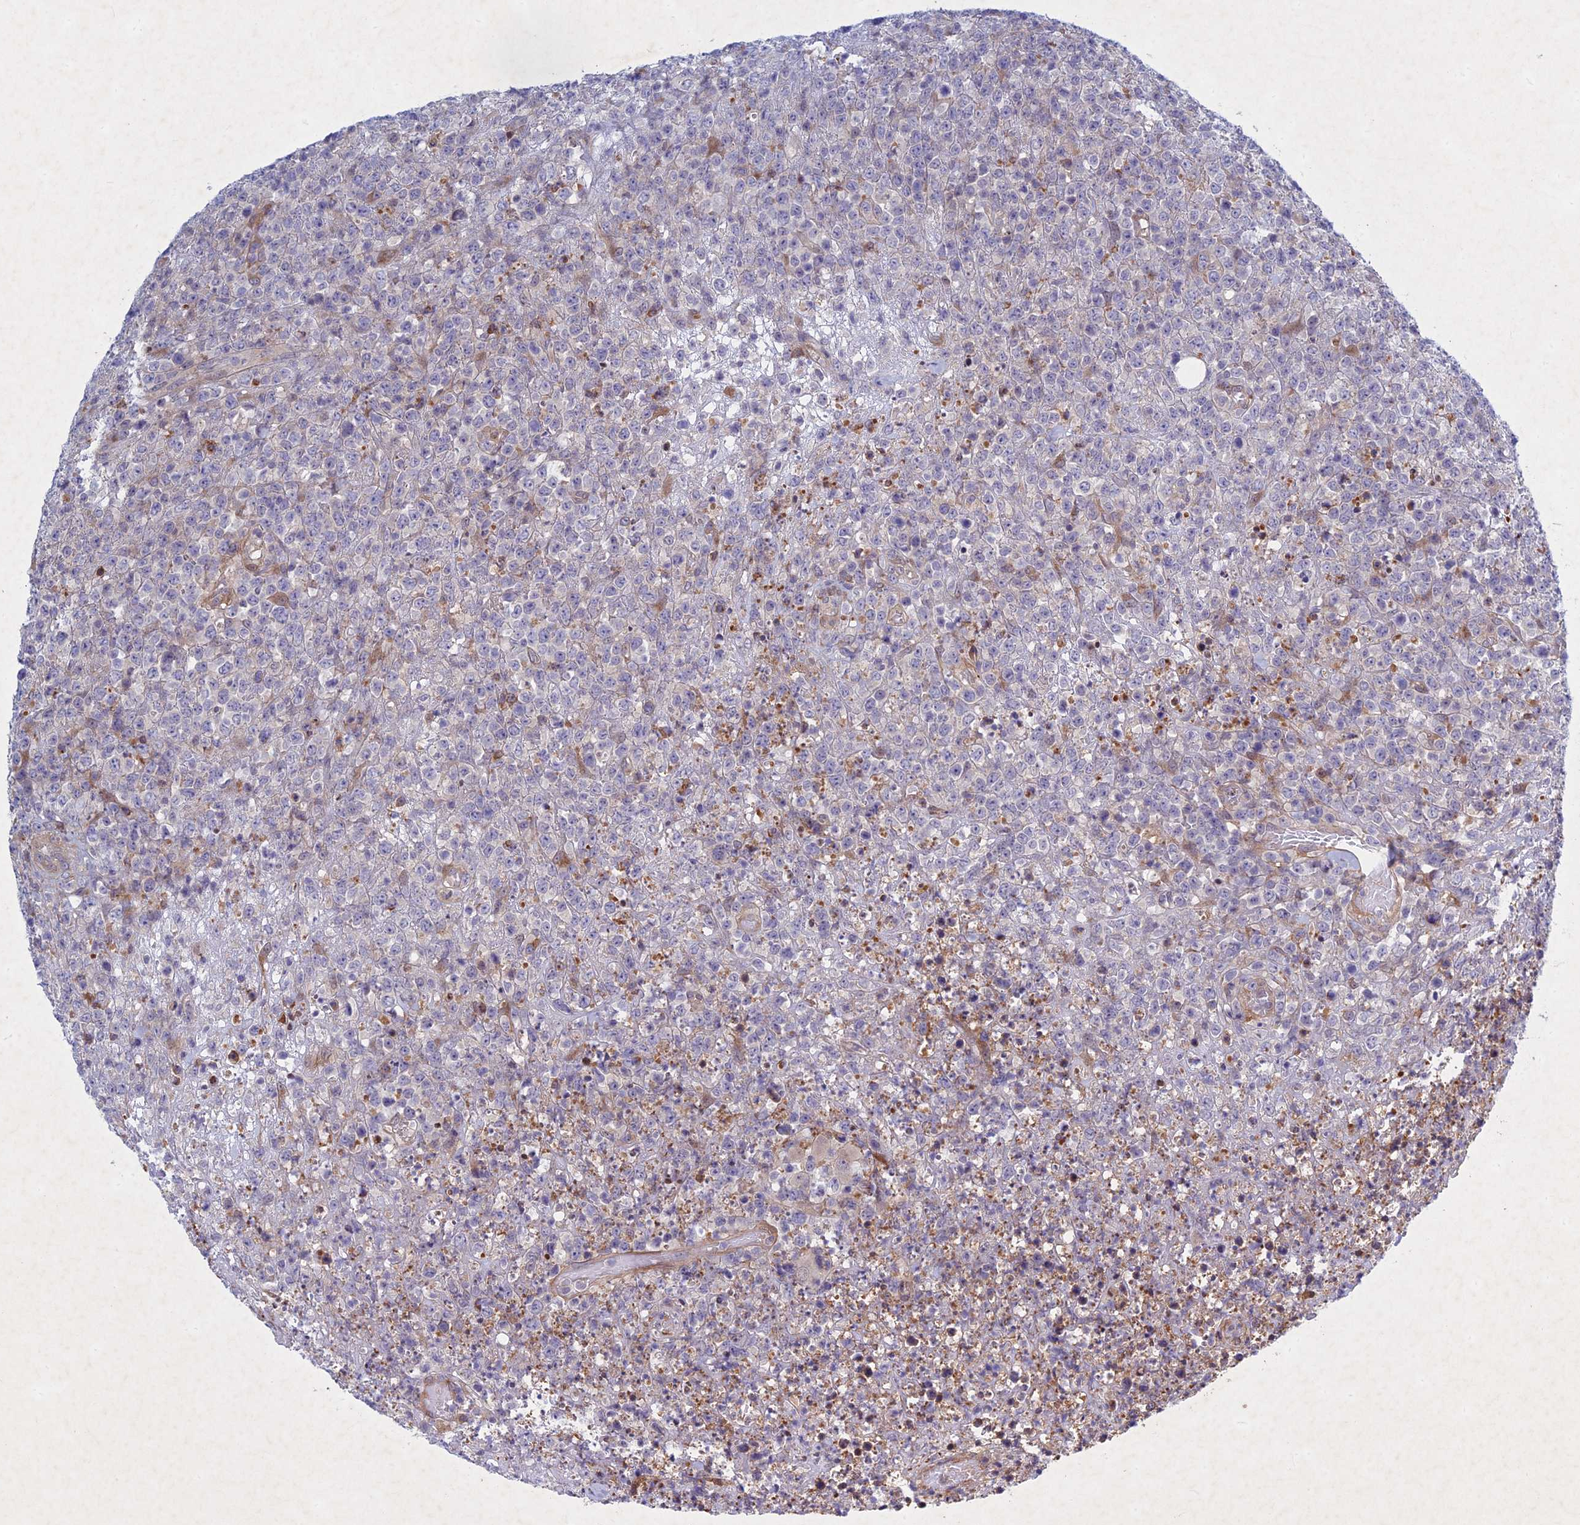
{"staining": {"intensity": "negative", "quantity": "none", "location": "none"}, "tissue": "lymphoma", "cell_type": "Tumor cells", "image_type": "cancer", "snomed": [{"axis": "morphology", "description": "Malignant lymphoma, non-Hodgkin's type, High grade"}, {"axis": "topography", "description": "Colon"}], "caption": "IHC image of malignant lymphoma, non-Hodgkin's type (high-grade) stained for a protein (brown), which exhibits no expression in tumor cells.", "gene": "PTHLH", "patient": {"sex": "female", "age": 53}}